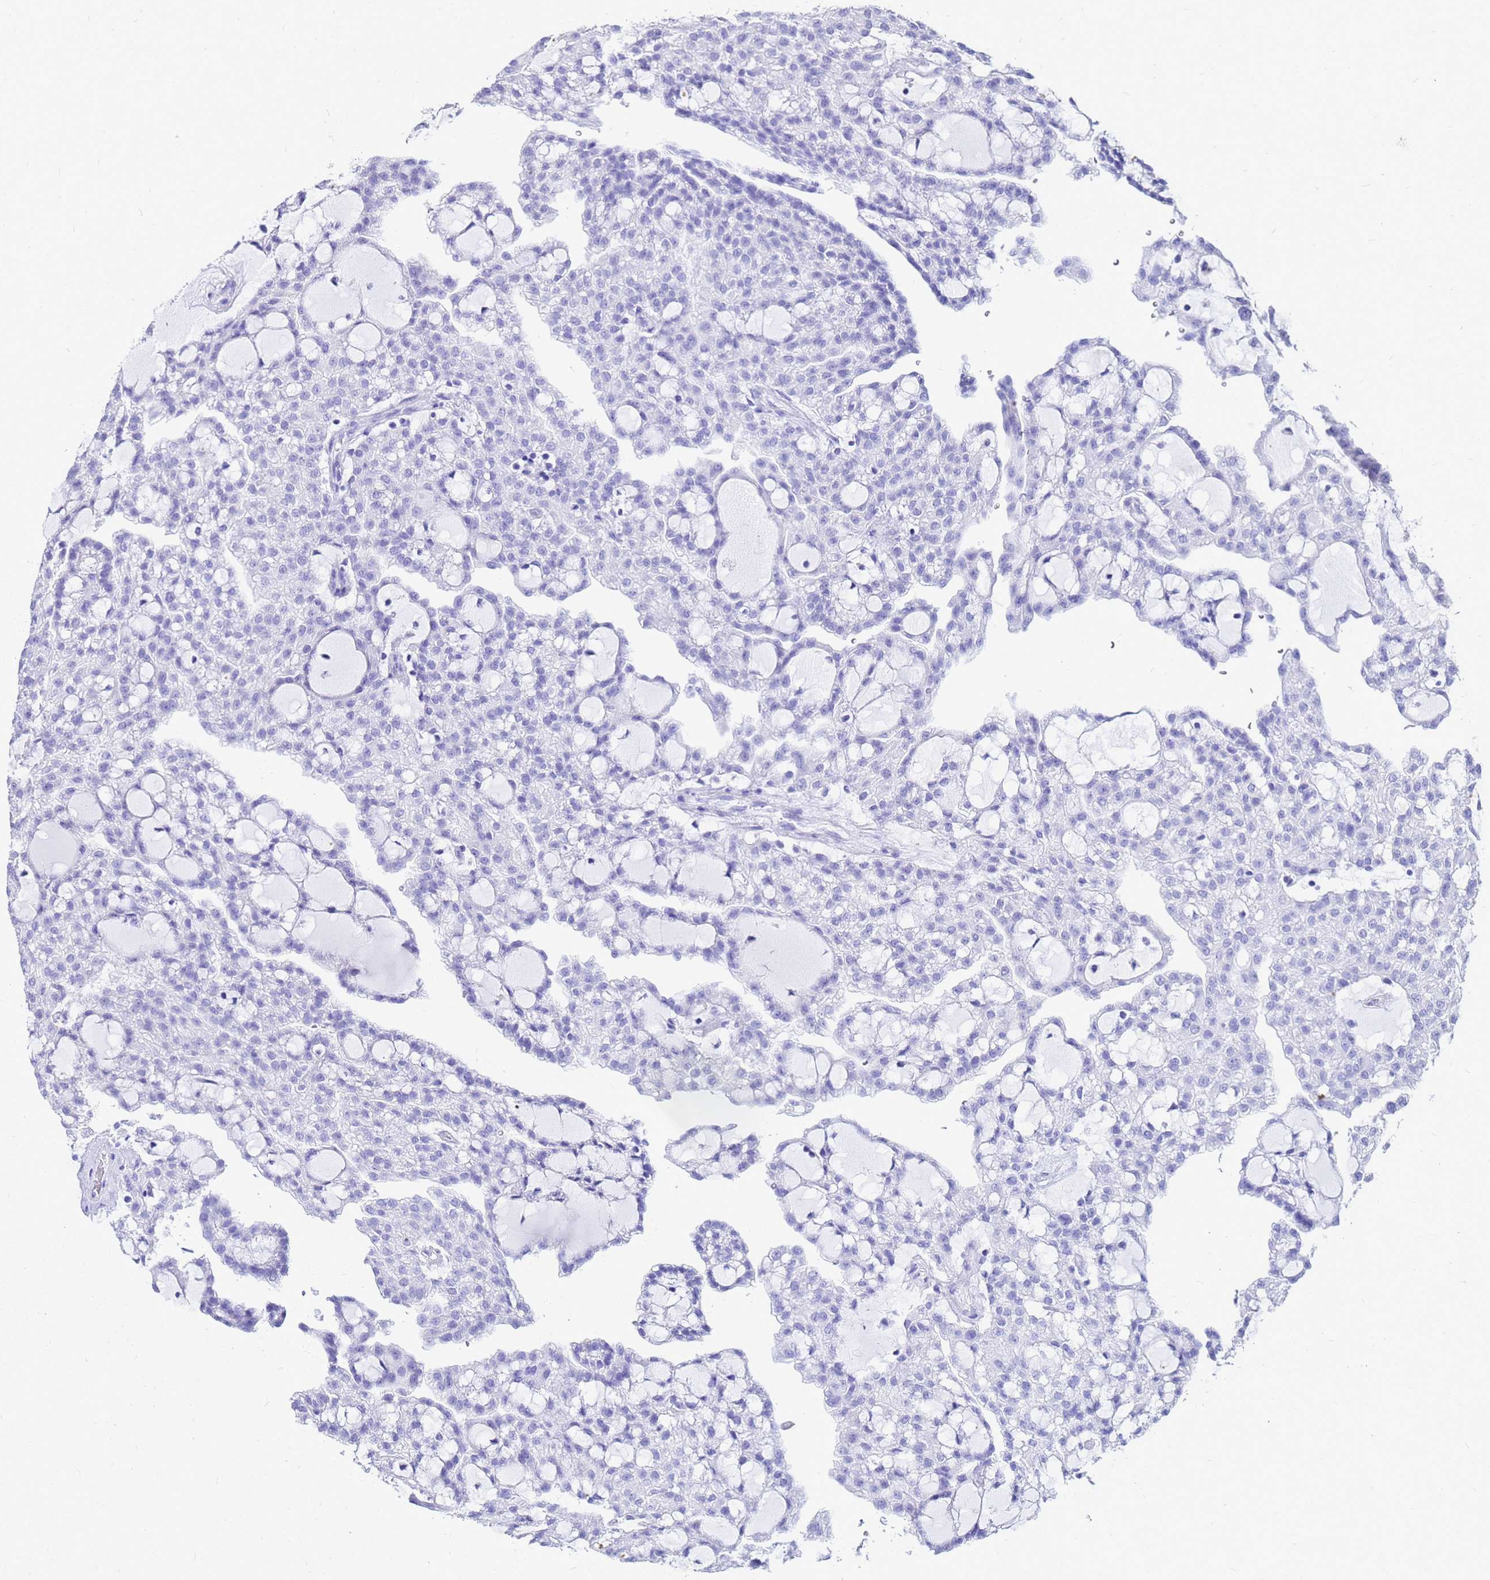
{"staining": {"intensity": "negative", "quantity": "none", "location": "none"}, "tissue": "renal cancer", "cell_type": "Tumor cells", "image_type": "cancer", "snomed": [{"axis": "morphology", "description": "Adenocarcinoma, NOS"}, {"axis": "topography", "description": "Kidney"}], "caption": "IHC of human adenocarcinoma (renal) demonstrates no staining in tumor cells. Brightfield microscopy of IHC stained with DAB (brown) and hematoxylin (blue), captured at high magnification.", "gene": "CKB", "patient": {"sex": "male", "age": 63}}